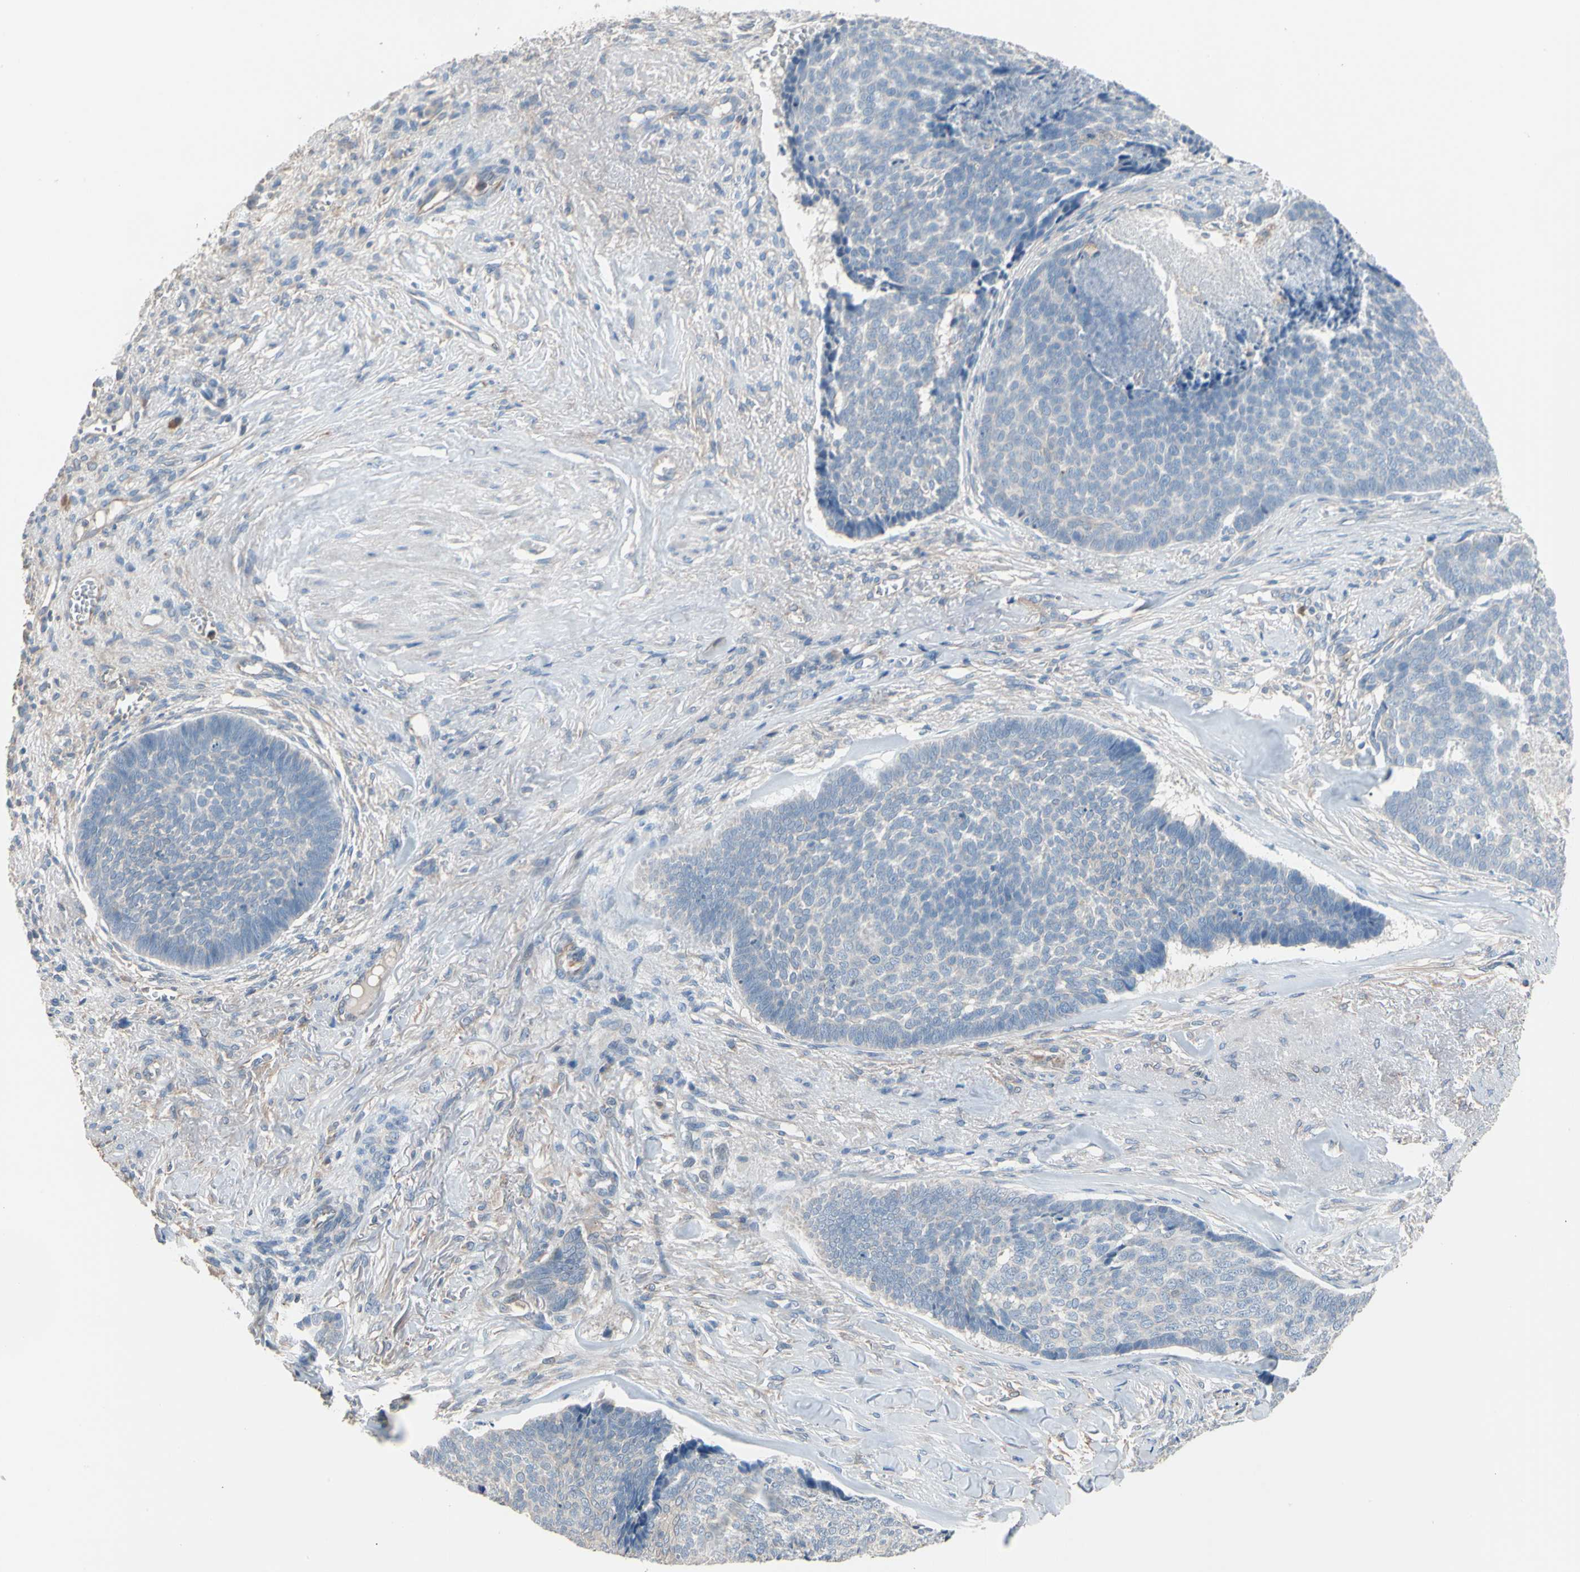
{"staining": {"intensity": "negative", "quantity": "none", "location": "none"}, "tissue": "skin cancer", "cell_type": "Tumor cells", "image_type": "cancer", "snomed": [{"axis": "morphology", "description": "Basal cell carcinoma"}, {"axis": "topography", "description": "Skin"}], "caption": "This is a photomicrograph of immunohistochemistry staining of skin cancer (basal cell carcinoma), which shows no positivity in tumor cells.", "gene": "BBOX1", "patient": {"sex": "male", "age": 84}}